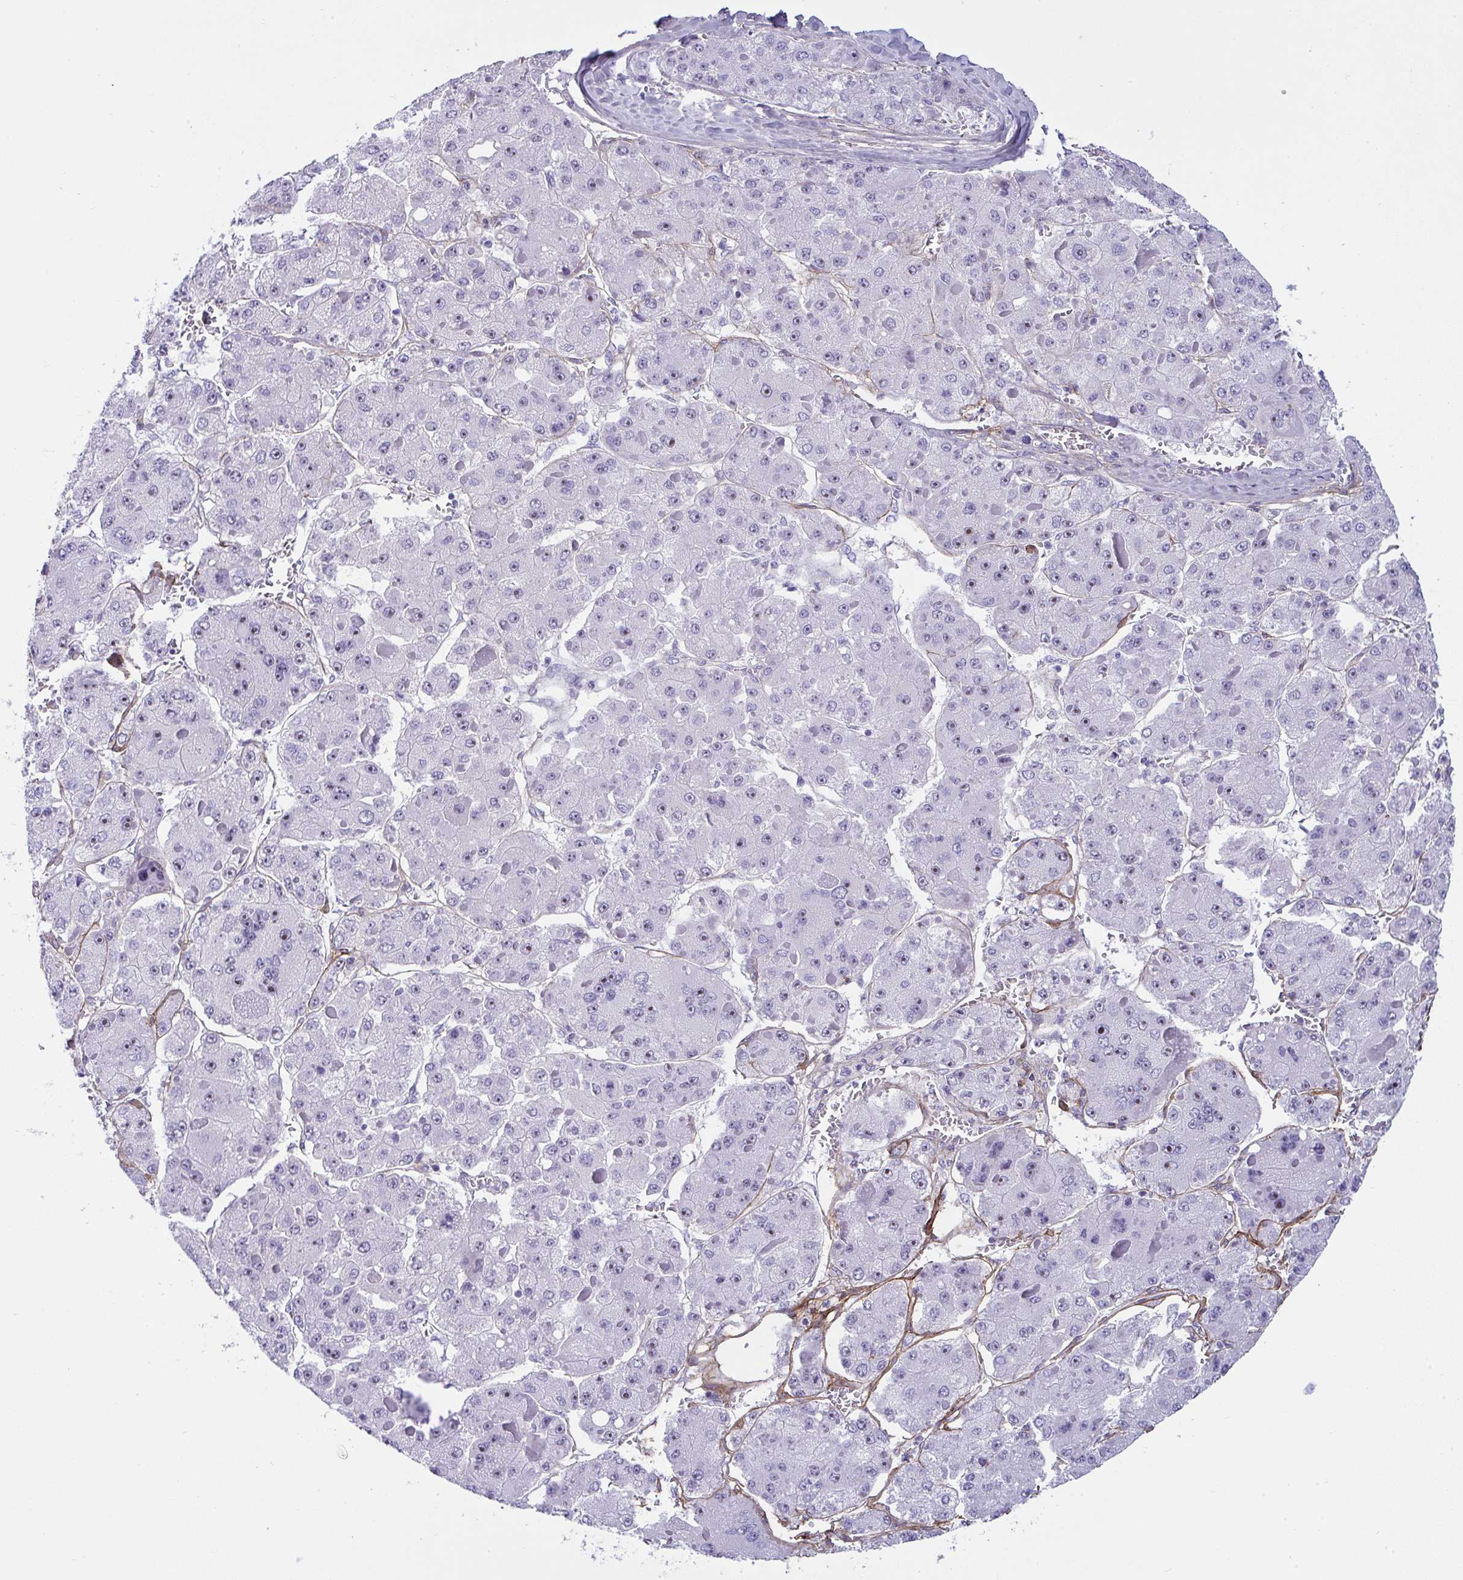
{"staining": {"intensity": "negative", "quantity": "none", "location": "none"}, "tissue": "liver cancer", "cell_type": "Tumor cells", "image_type": "cancer", "snomed": [{"axis": "morphology", "description": "Carcinoma, Hepatocellular, NOS"}, {"axis": "topography", "description": "Liver"}], "caption": "Immunohistochemical staining of human hepatocellular carcinoma (liver) shows no significant staining in tumor cells. The staining was performed using DAB to visualize the protein expression in brown, while the nuclei were stained in blue with hematoxylin (Magnification: 20x).", "gene": "LHFPL6", "patient": {"sex": "female", "age": 73}}